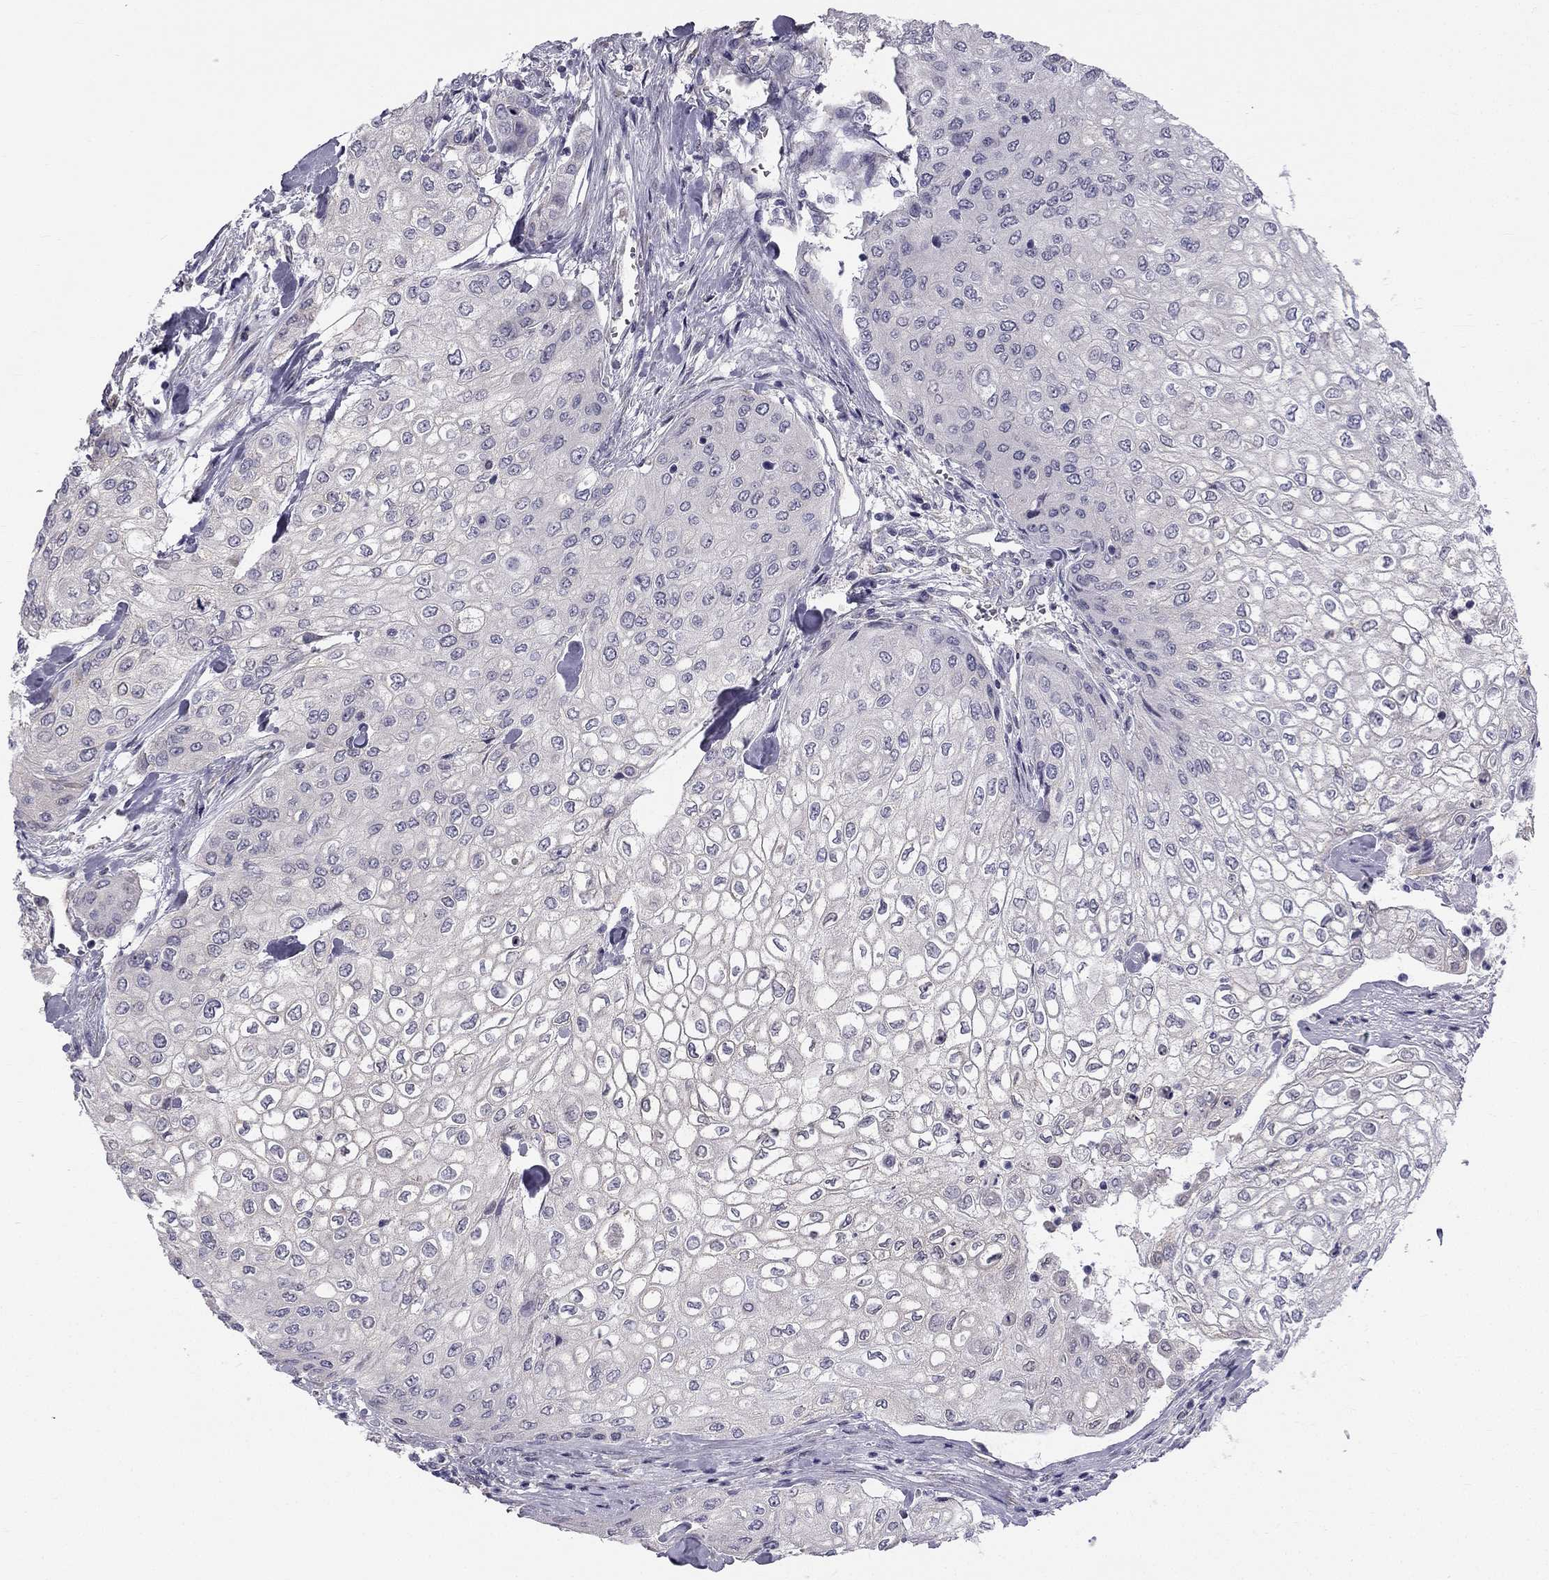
{"staining": {"intensity": "negative", "quantity": "none", "location": "none"}, "tissue": "urothelial cancer", "cell_type": "Tumor cells", "image_type": "cancer", "snomed": [{"axis": "morphology", "description": "Urothelial carcinoma, High grade"}, {"axis": "topography", "description": "Urinary bladder"}], "caption": "Immunohistochemical staining of human urothelial carcinoma (high-grade) exhibits no significant positivity in tumor cells.", "gene": "CCDC40", "patient": {"sex": "male", "age": 62}}